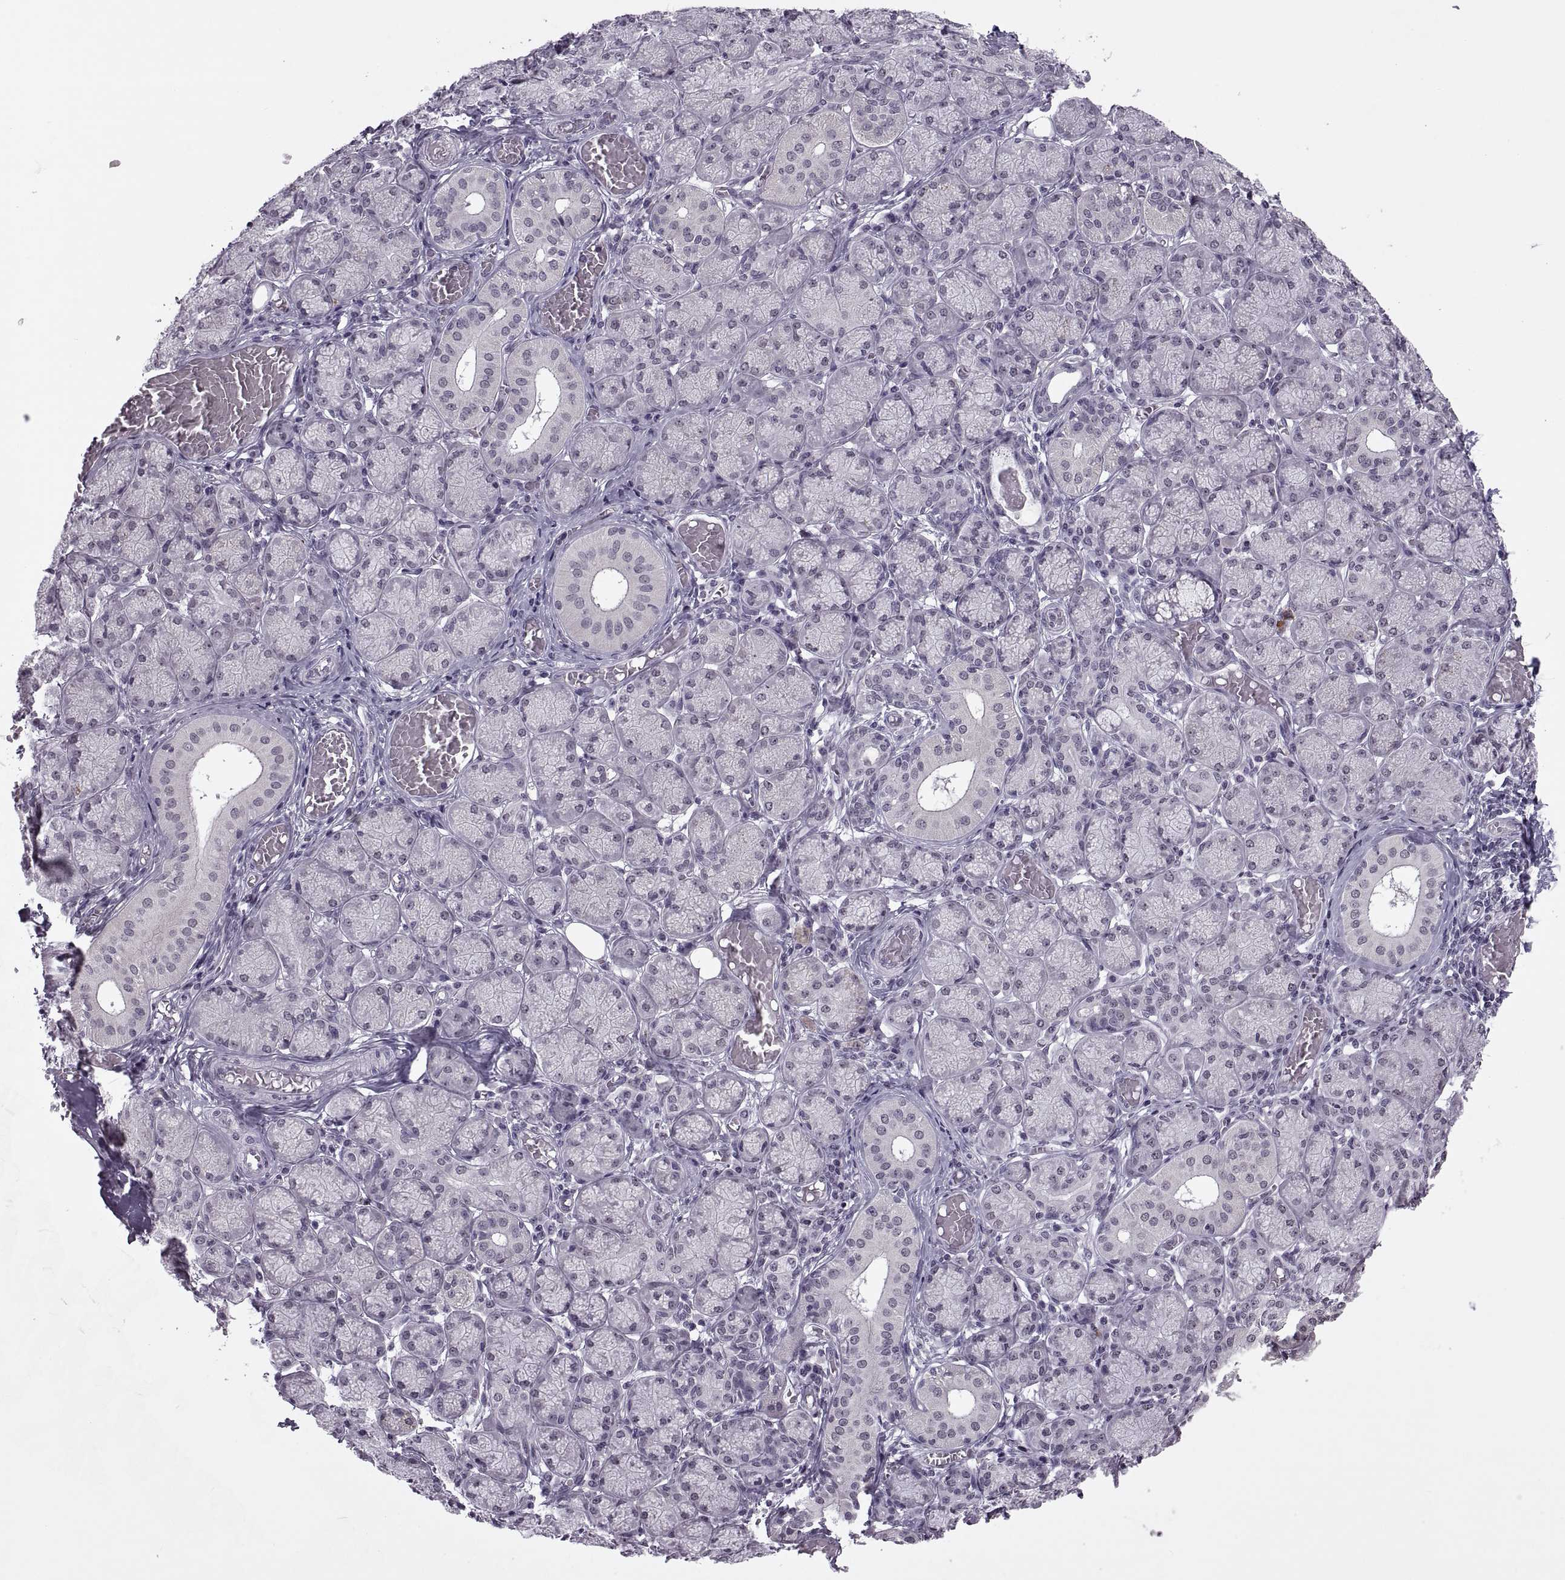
{"staining": {"intensity": "negative", "quantity": "none", "location": "none"}, "tissue": "salivary gland", "cell_type": "Glandular cells", "image_type": "normal", "snomed": [{"axis": "morphology", "description": "Normal tissue, NOS"}, {"axis": "topography", "description": "Salivary gland"}, {"axis": "topography", "description": "Peripheral nerve tissue"}], "caption": "DAB immunohistochemical staining of normal salivary gland demonstrates no significant expression in glandular cells.", "gene": "OTP", "patient": {"sex": "female", "age": 24}}